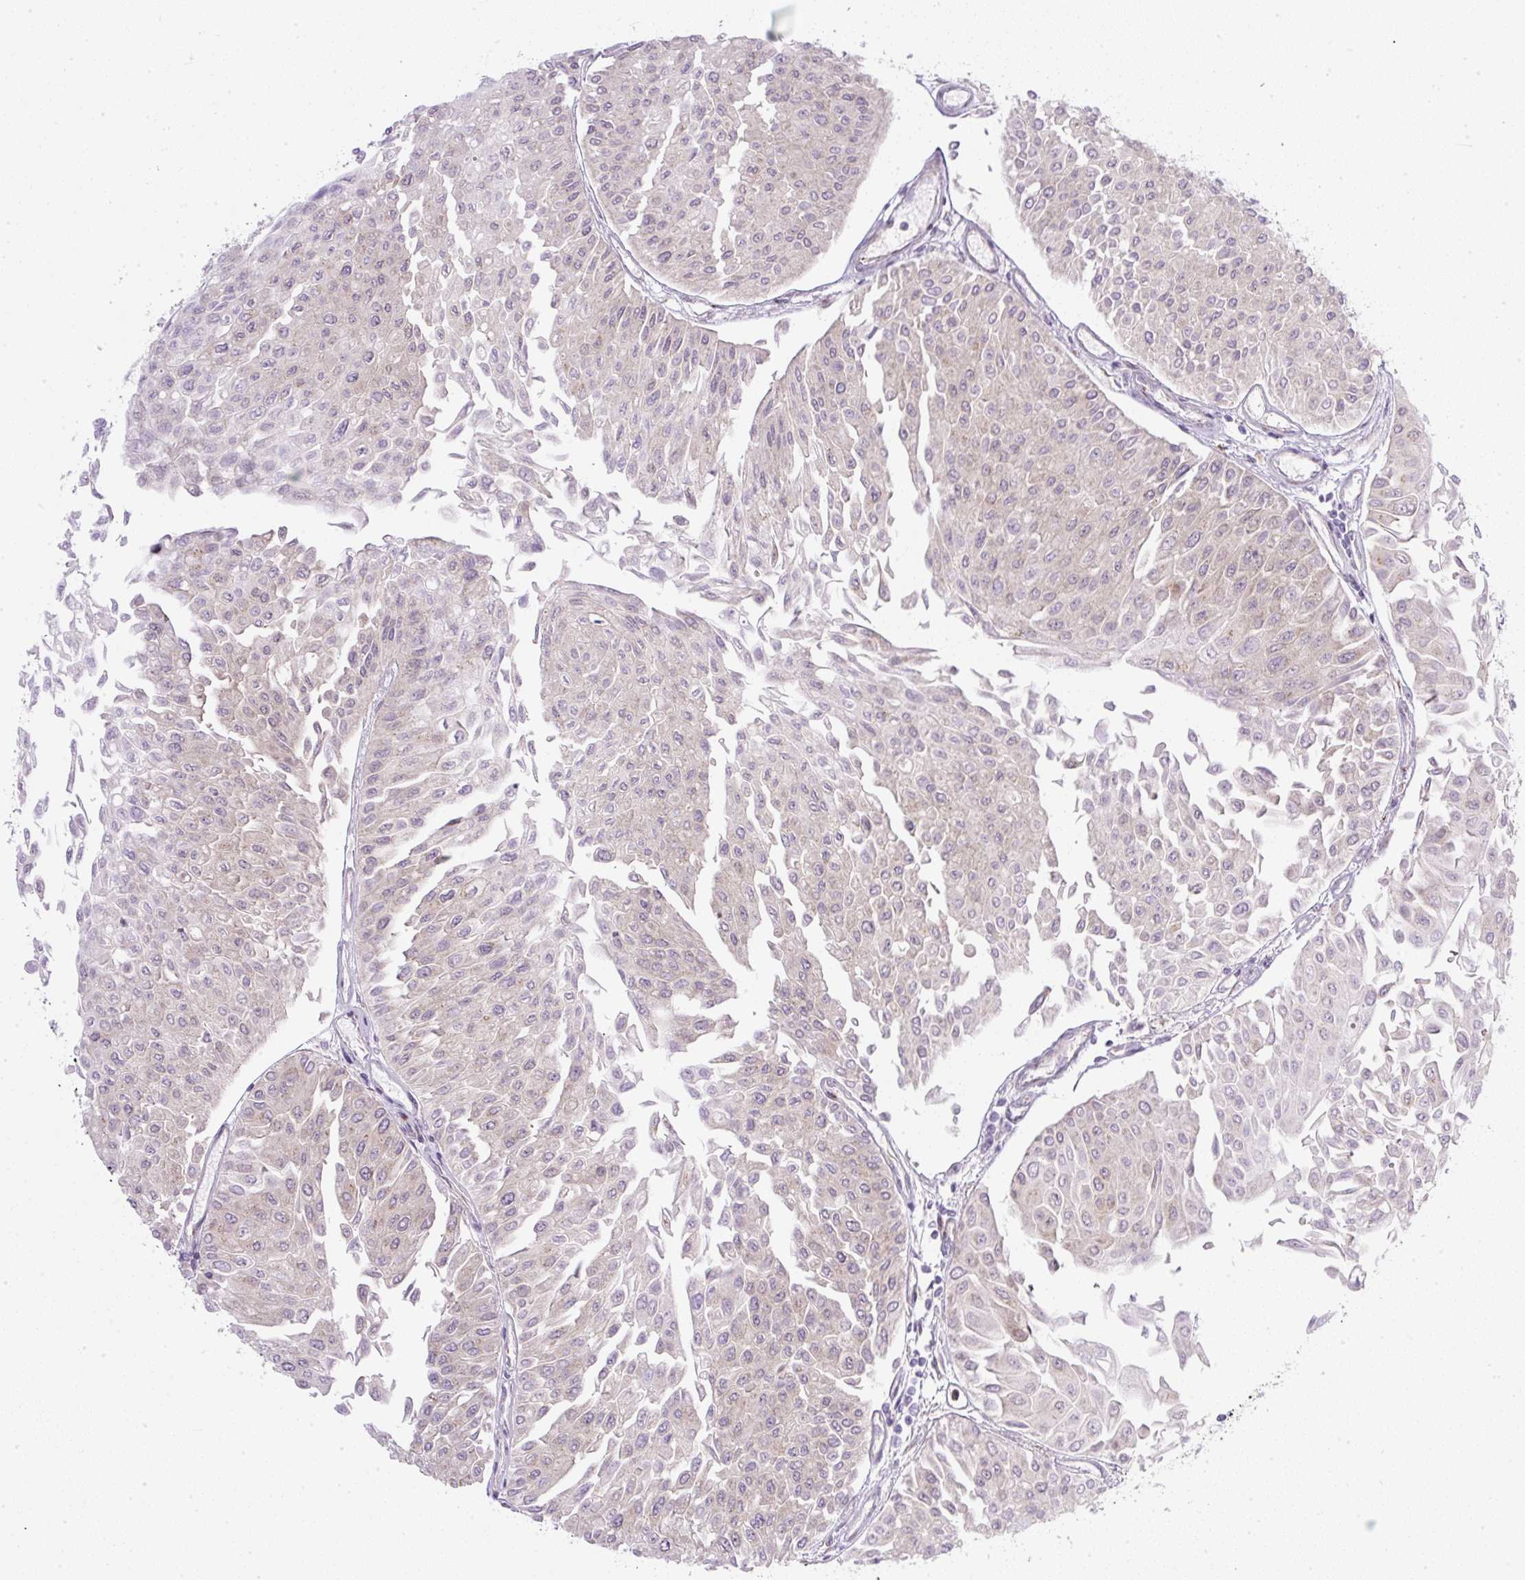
{"staining": {"intensity": "negative", "quantity": "none", "location": "none"}, "tissue": "urothelial cancer", "cell_type": "Tumor cells", "image_type": "cancer", "snomed": [{"axis": "morphology", "description": "Urothelial carcinoma, Low grade"}, {"axis": "topography", "description": "Urinary bladder"}], "caption": "DAB immunohistochemical staining of human urothelial cancer demonstrates no significant staining in tumor cells.", "gene": "MLX", "patient": {"sex": "male", "age": 67}}